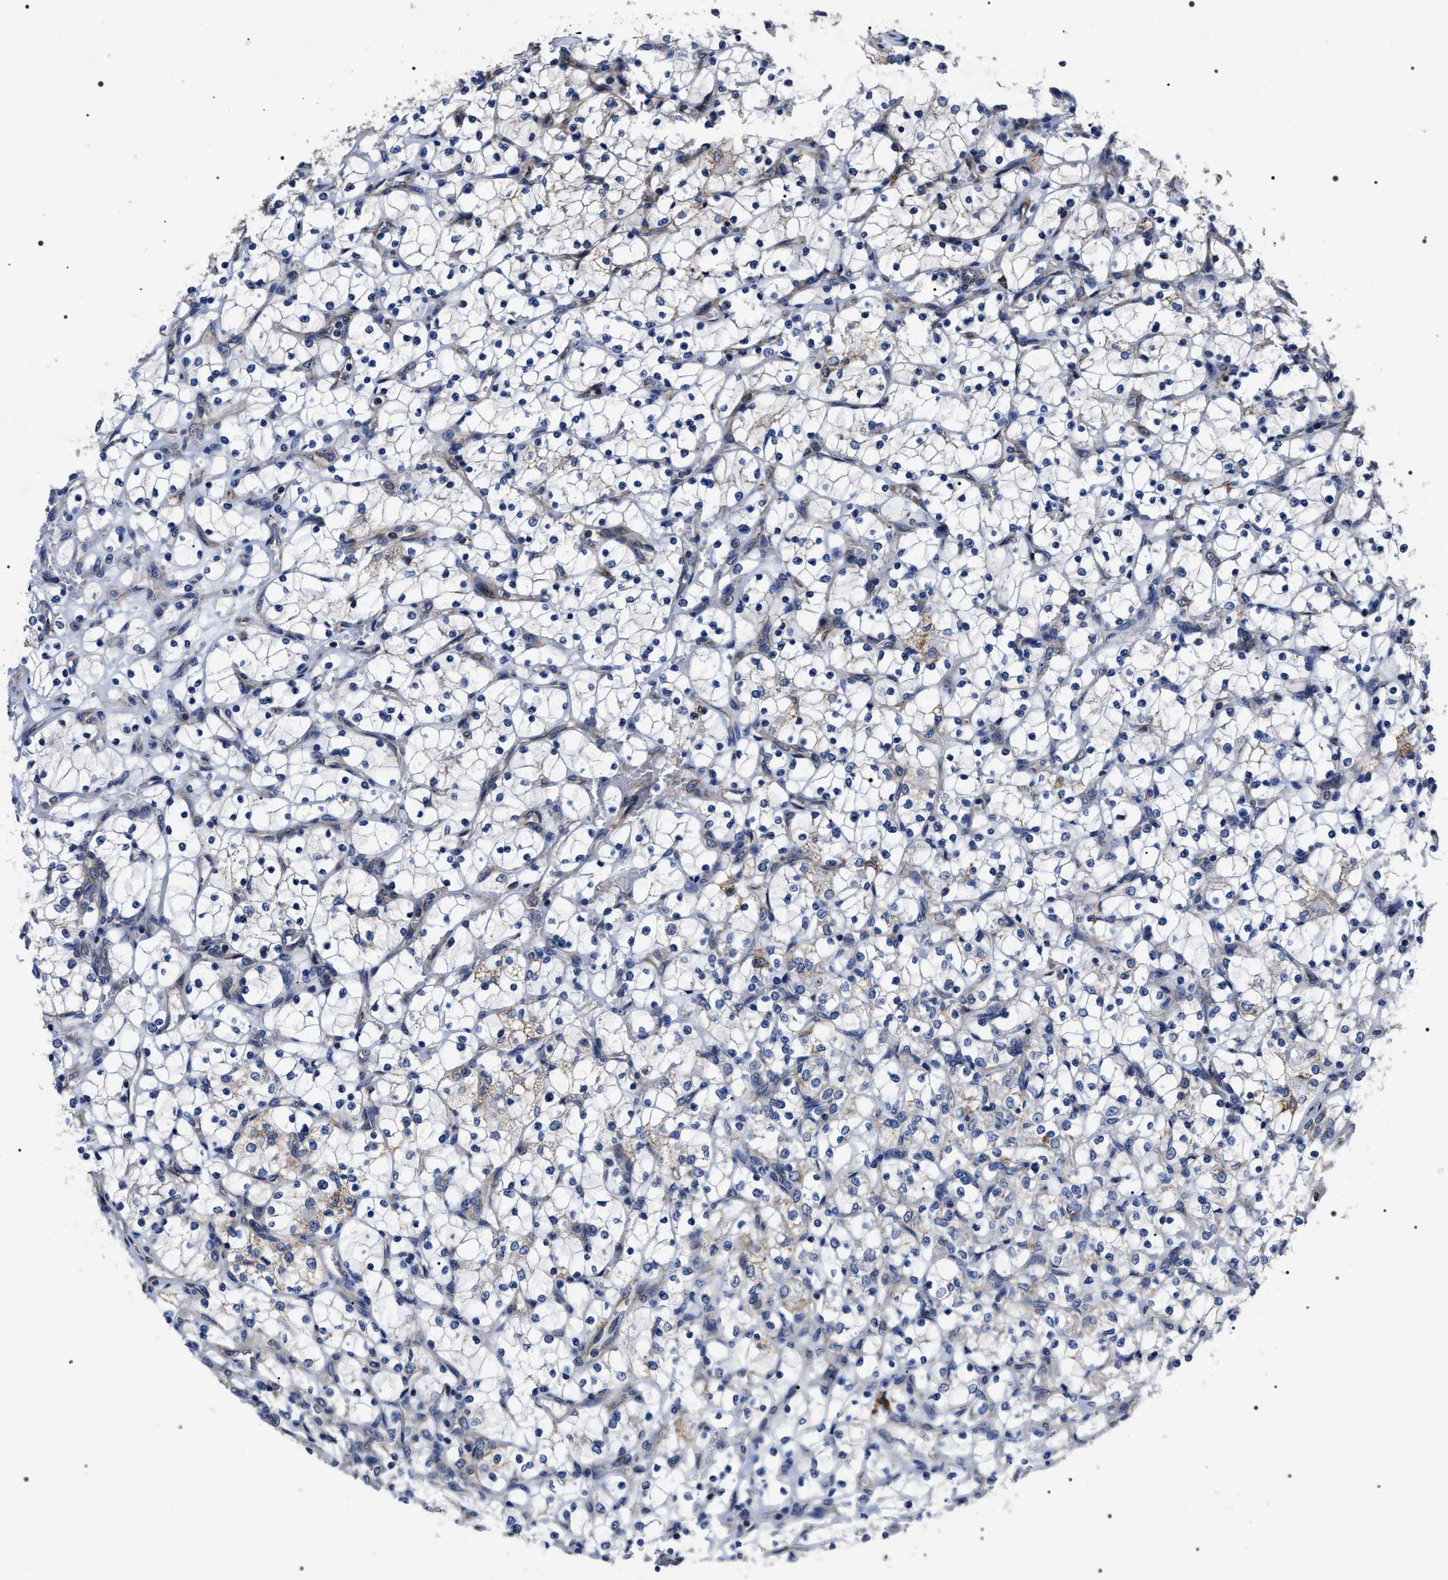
{"staining": {"intensity": "negative", "quantity": "none", "location": "none"}, "tissue": "renal cancer", "cell_type": "Tumor cells", "image_type": "cancer", "snomed": [{"axis": "morphology", "description": "Adenocarcinoma, NOS"}, {"axis": "topography", "description": "Kidney"}], "caption": "An image of human renal adenocarcinoma is negative for staining in tumor cells.", "gene": "MIS18A", "patient": {"sex": "female", "age": 69}}